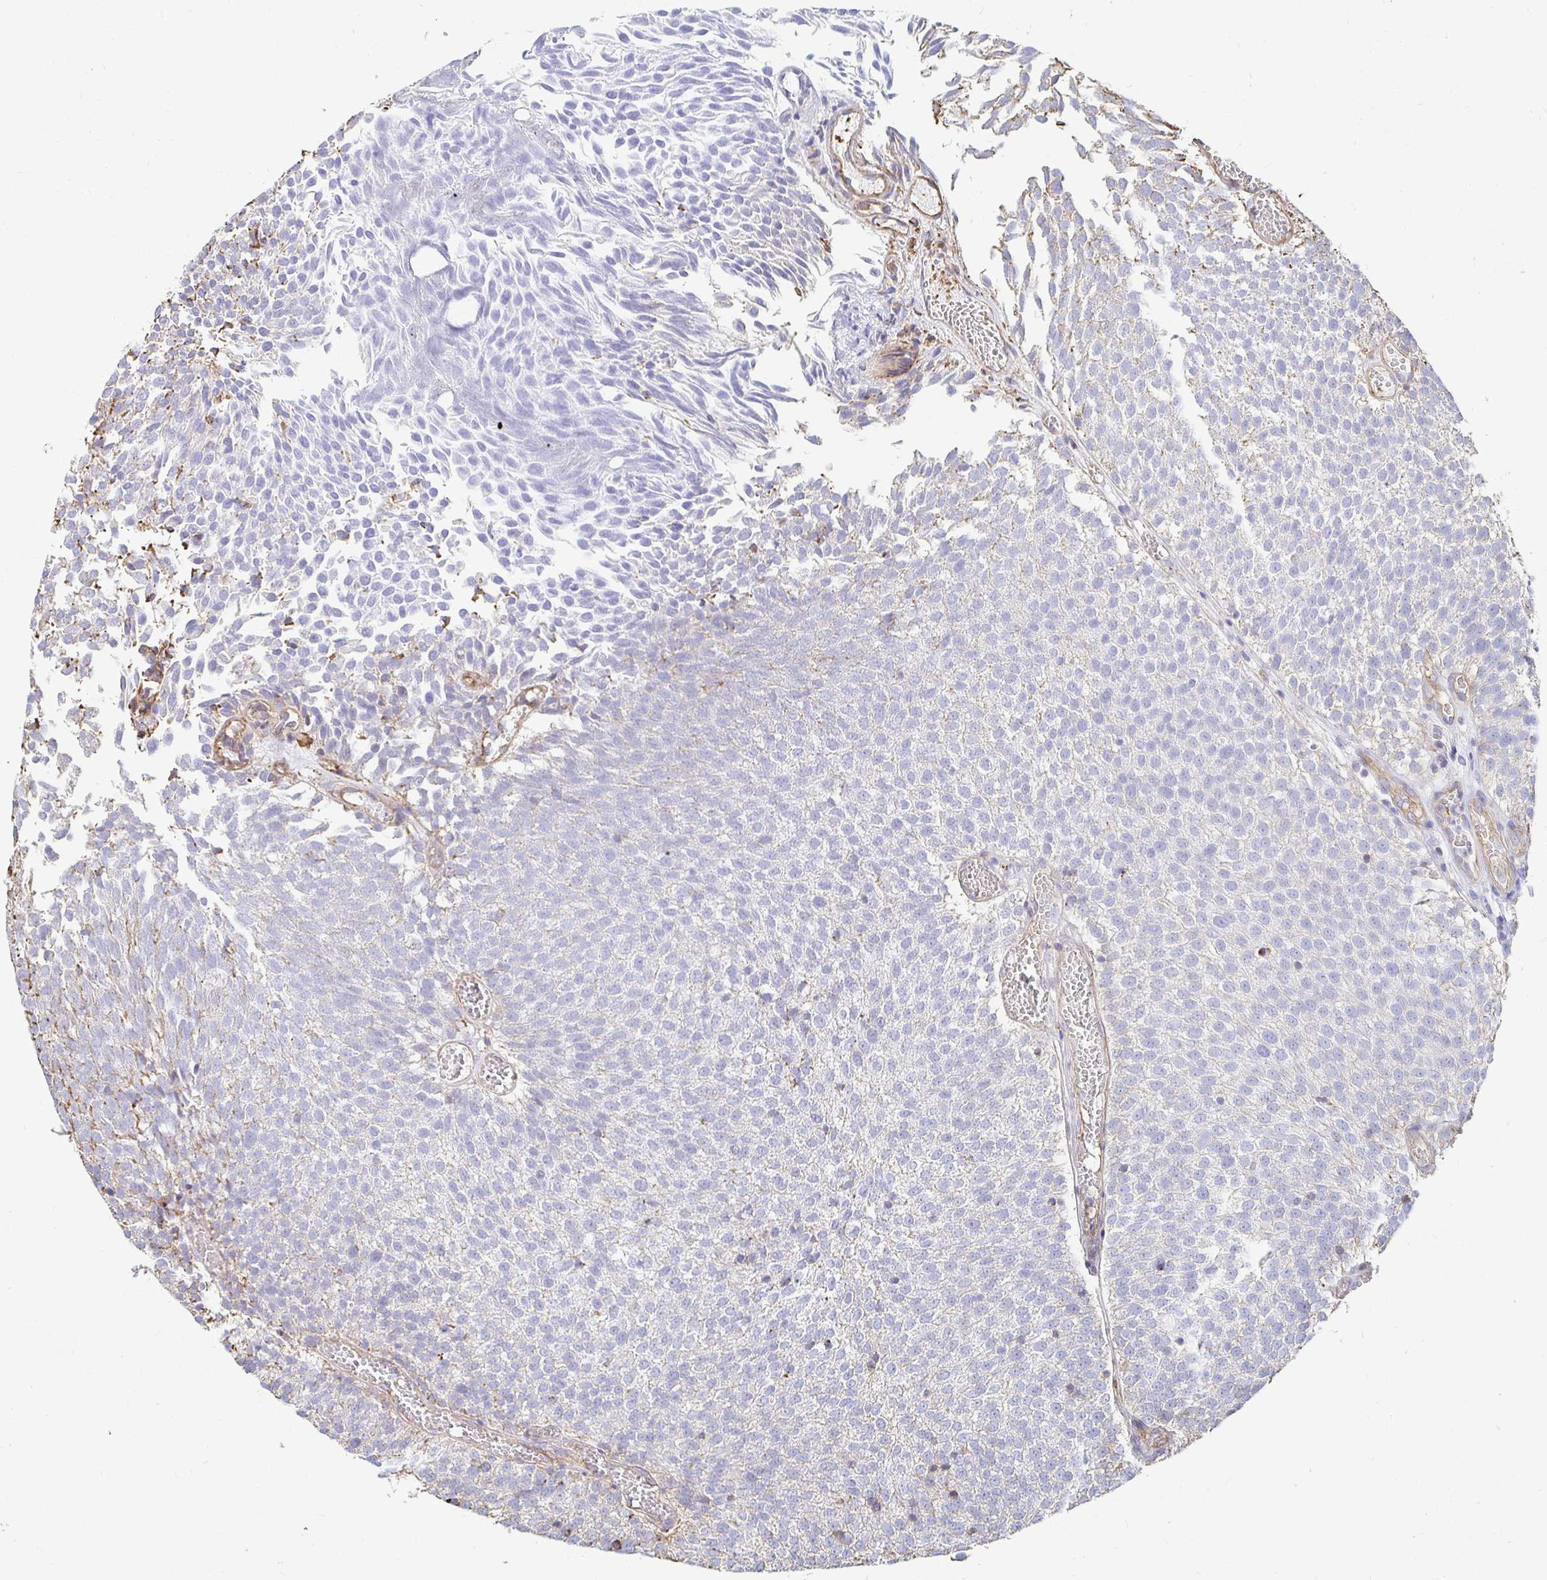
{"staining": {"intensity": "negative", "quantity": "none", "location": "none"}, "tissue": "urothelial cancer", "cell_type": "Tumor cells", "image_type": "cancer", "snomed": [{"axis": "morphology", "description": "Urothelial carcinoma, Low grade"}, {"axis": "topography", "description": "Urinary bladder"}], "caption": "This is an immunohistochemistry histopathology image of low-grade urothelial carcinoma. There is no positivity in tumor cells.", "gene": "PTPN14", "patient": {"sex": "female", "age": 79}}